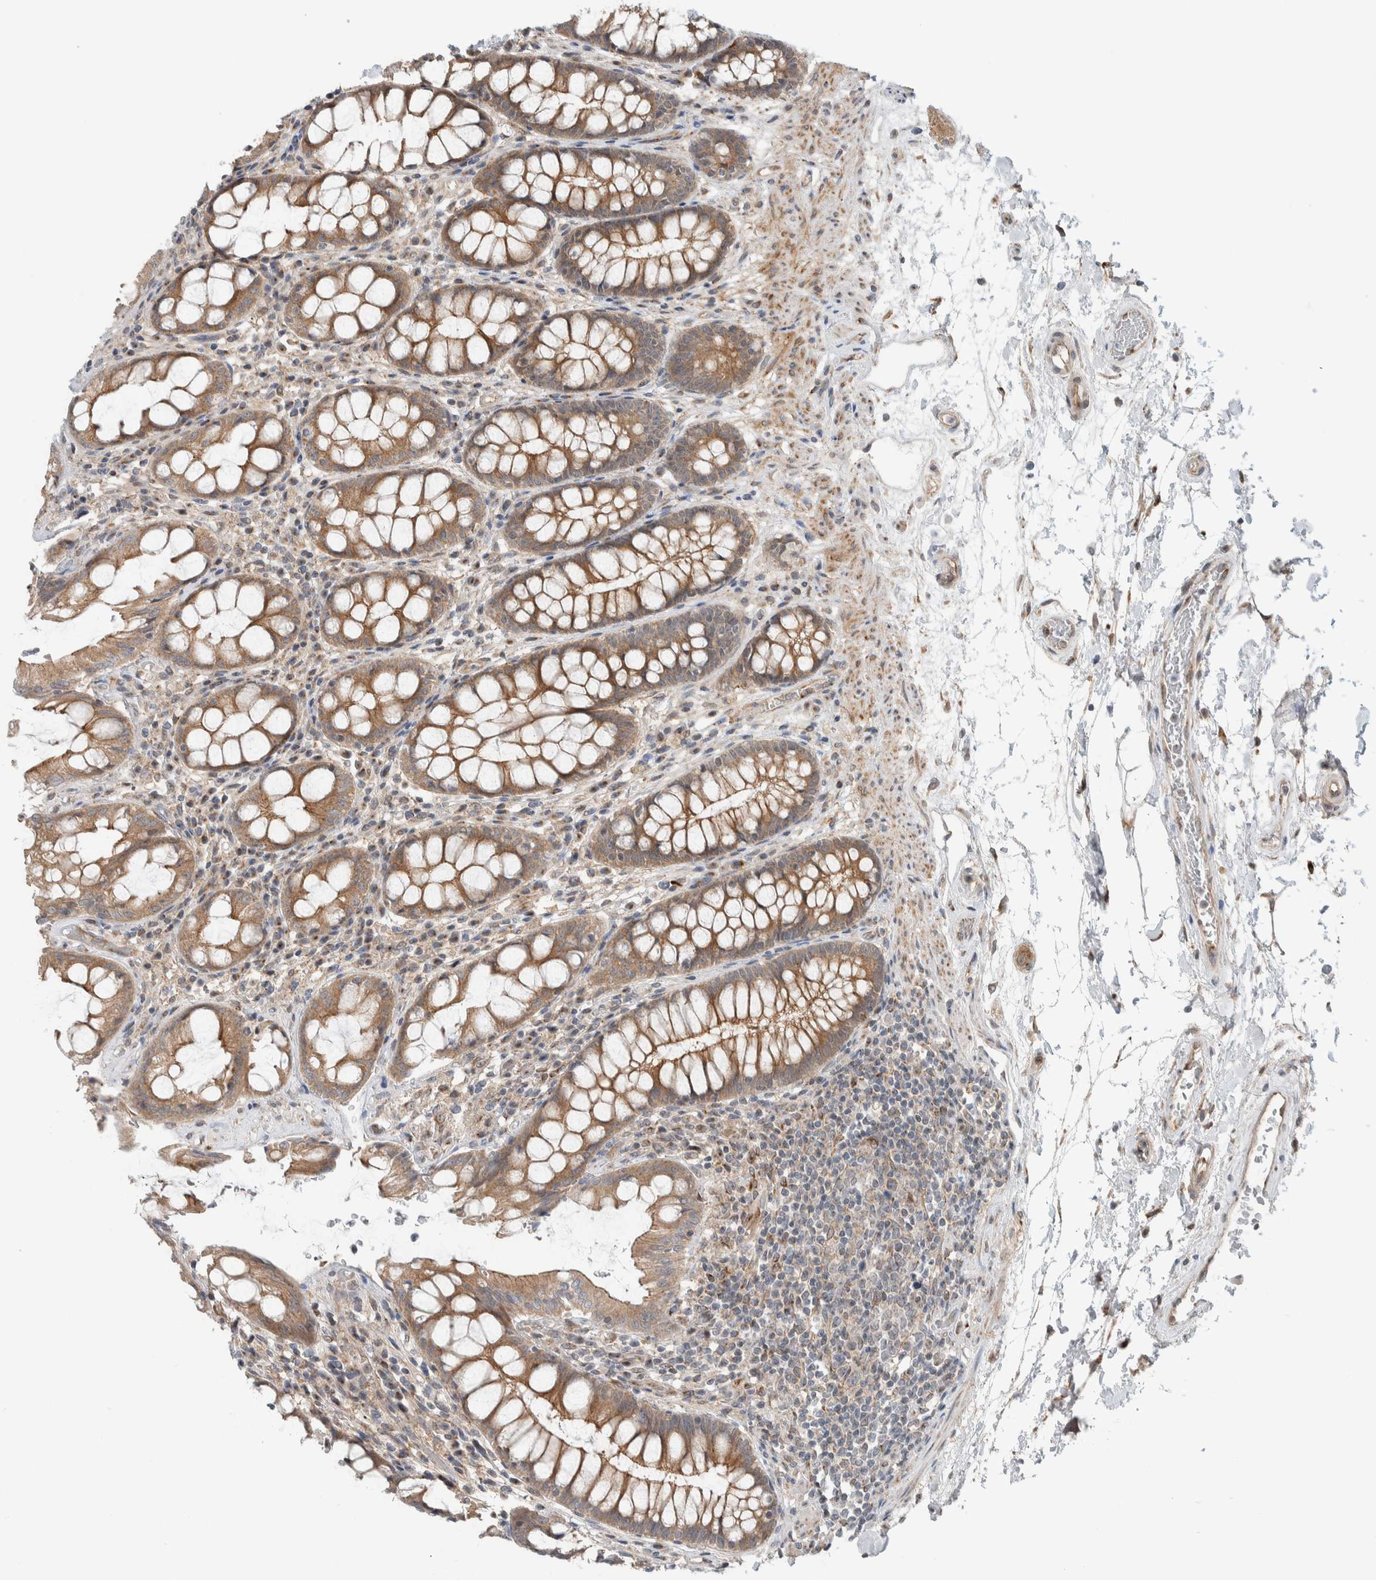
{"staining": {"intensity": "moderate", "quantity": ">75%", "location": "cytoplasmic/membranous"}, "tissue": "rectum", "cell_type": "Glandular cells", "image_type": "normal", "snomed": [{"axis": "morphology", "description": "Normal tissue, NOS"}, {"axis": "topography", "description": "Rectum"}], "caption": "Normal rectum was stained to show a protein in brown. There is medium levels of moderate cytoplasmic/membranous positivity in approximately >75% of glandular cells.", "gene": "RERE", "patient": {"sex": "male", "age": 64}}